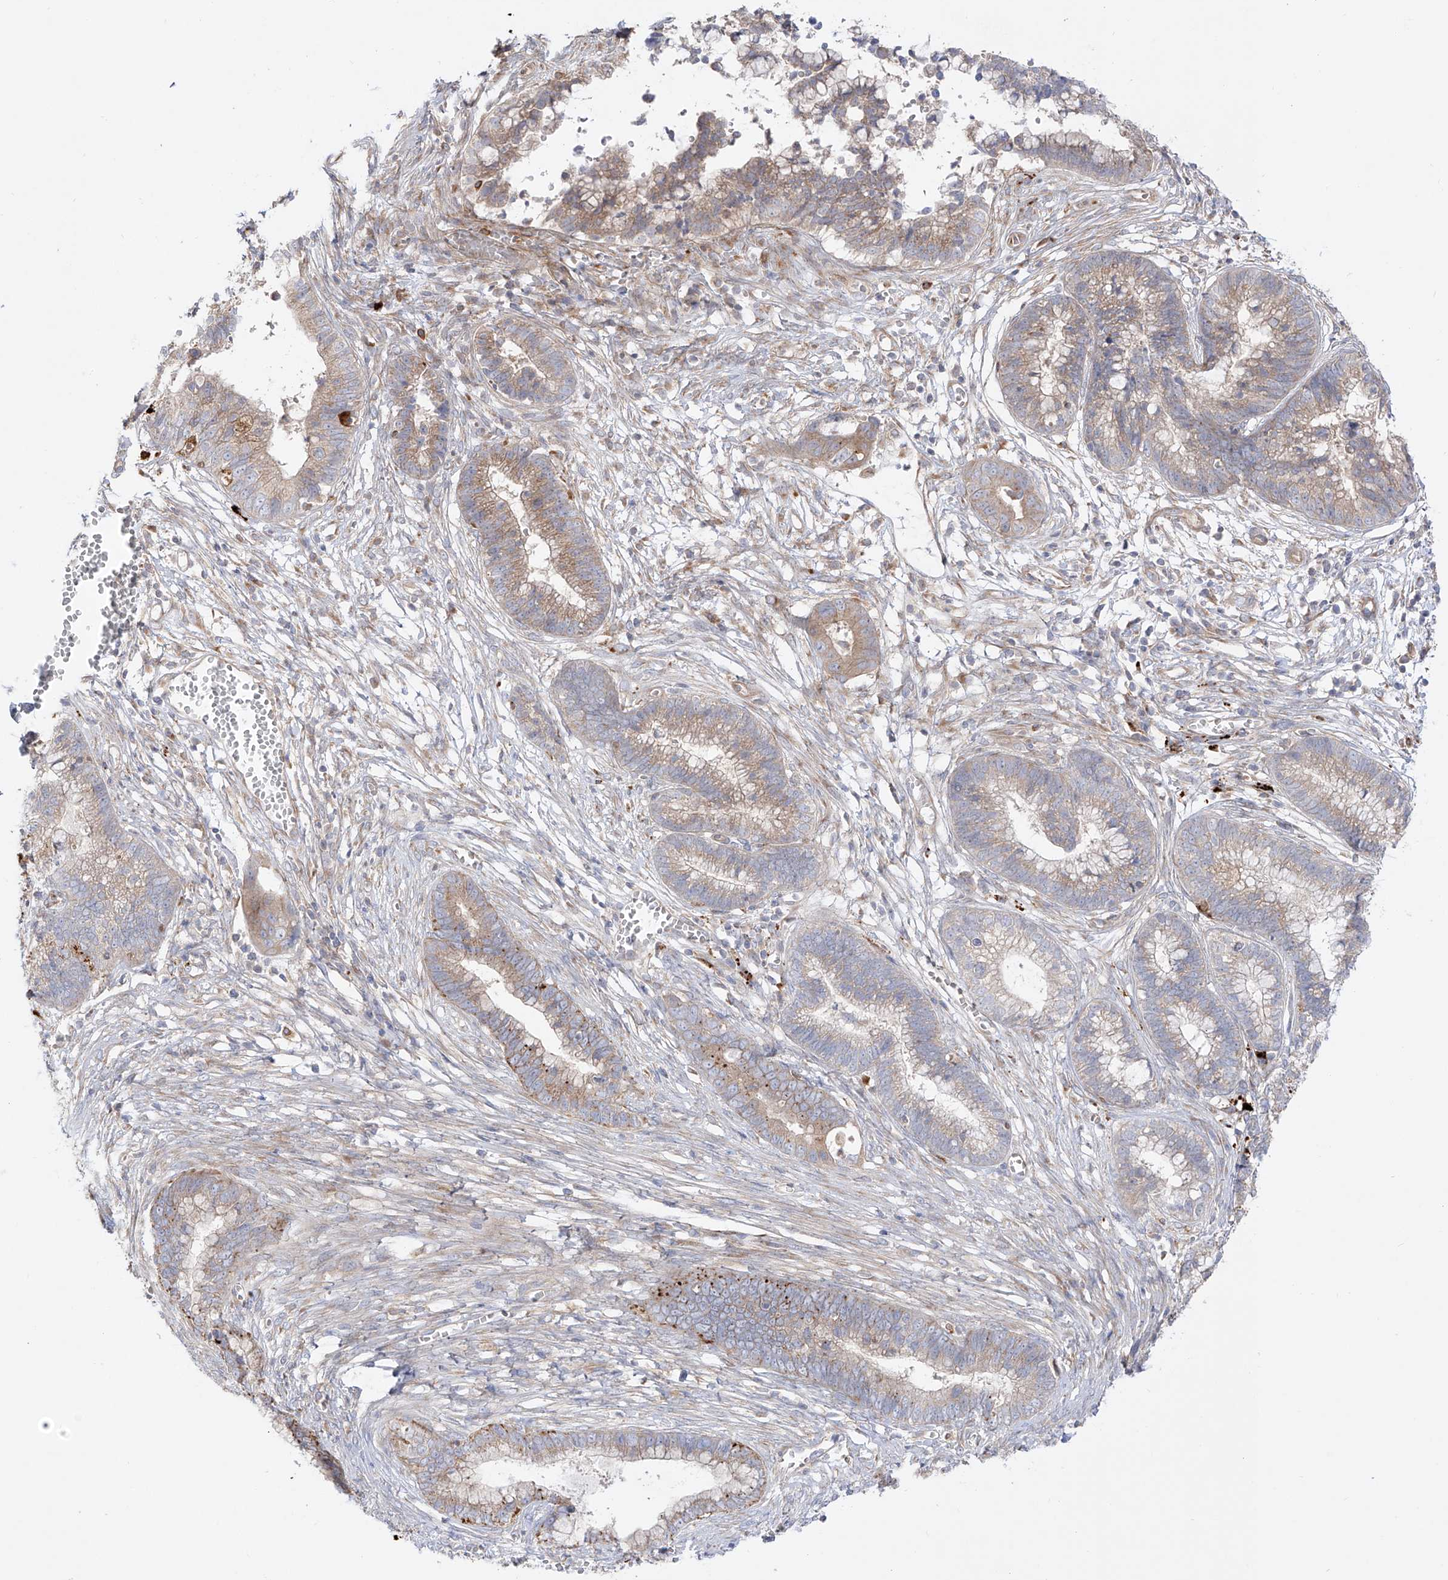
{"staining": {"intensity": "moderate", "quantity": "<25%", "location": "cytoplasmic/membranous"}, "tissue": "cervical cancer", "cell_type": "Tumor cells", "image_type": "cancer", "snomed": [{"axis": "morphology", "description": "Adenocarcinoma, NOS"}, {"axis": "topography", "description": "Cervix"}], "caption": "IHC (DAB (3,3'-diaminobenzidine)) staining of cervical cancer reveals moderate cytoplasmic/membranous protein expression in about <25% of tumor cells. The staining is performed using DAB (3,3'-diaminobenzidine) brown chromogen to label protein expression. The nuclei are counter-stained blue using hematoxylin.", "gene": "YKT6", "patient": {"sex": "female", "age": 44}}